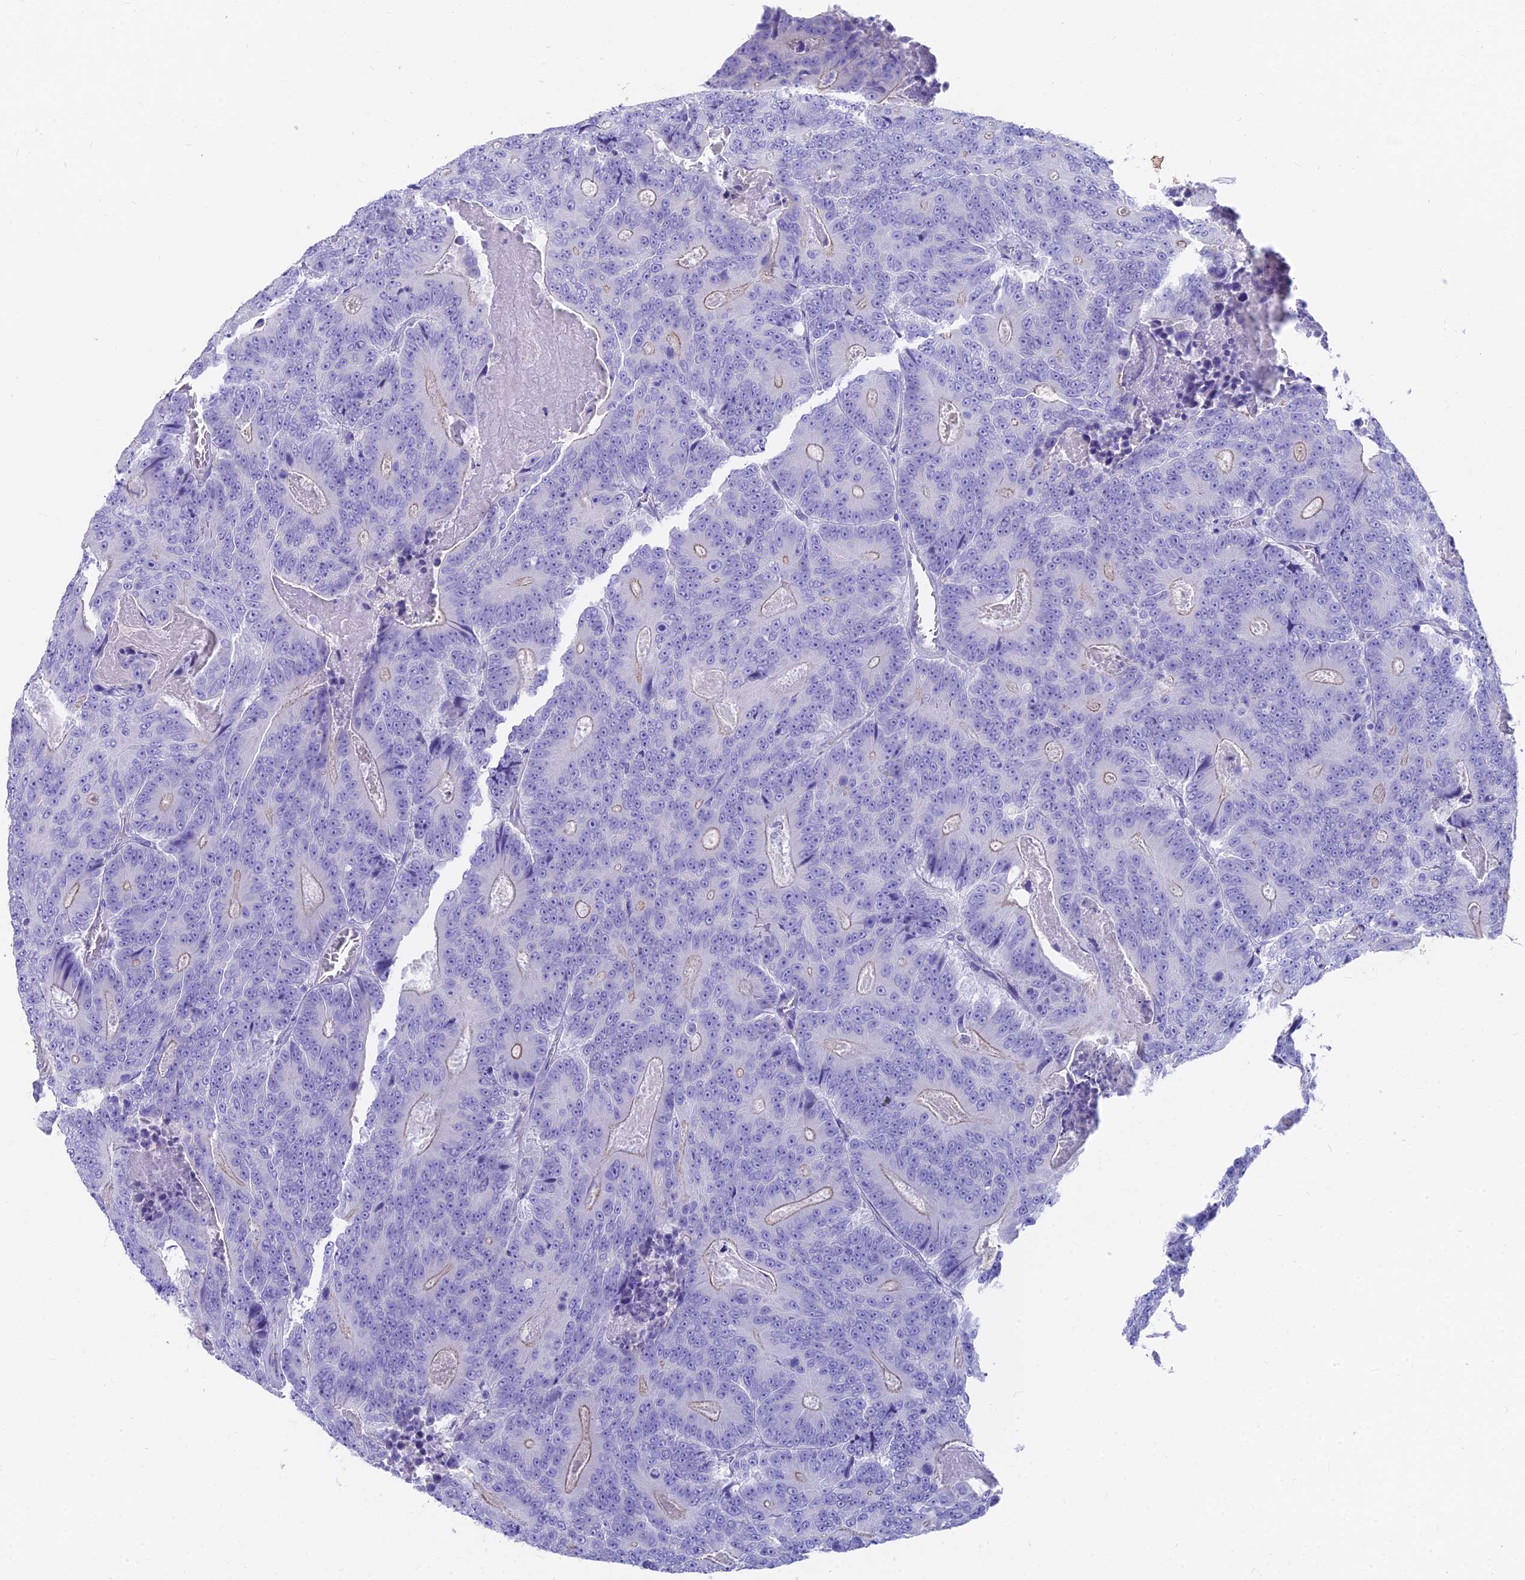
{"staining": {"intensity": "weak", "quantity": "<25%", "location": "cytoplasmic/membranous"}, "tissue": "colorectal cancer", "cell_type": "Tumor cells", "image_type": "cancer", "snomed": [{"axis": "morphology", "description": "Adenocarcinoma, NOS"}, {"axis": "topography", "description": "Colon"}], "caption": "Image shows no significant protein positivity in tumor cells of colorectal cancer (adenocarcinoma).", "gene": "FAM168B", "patient": {"sex": "male", "age": 83}}